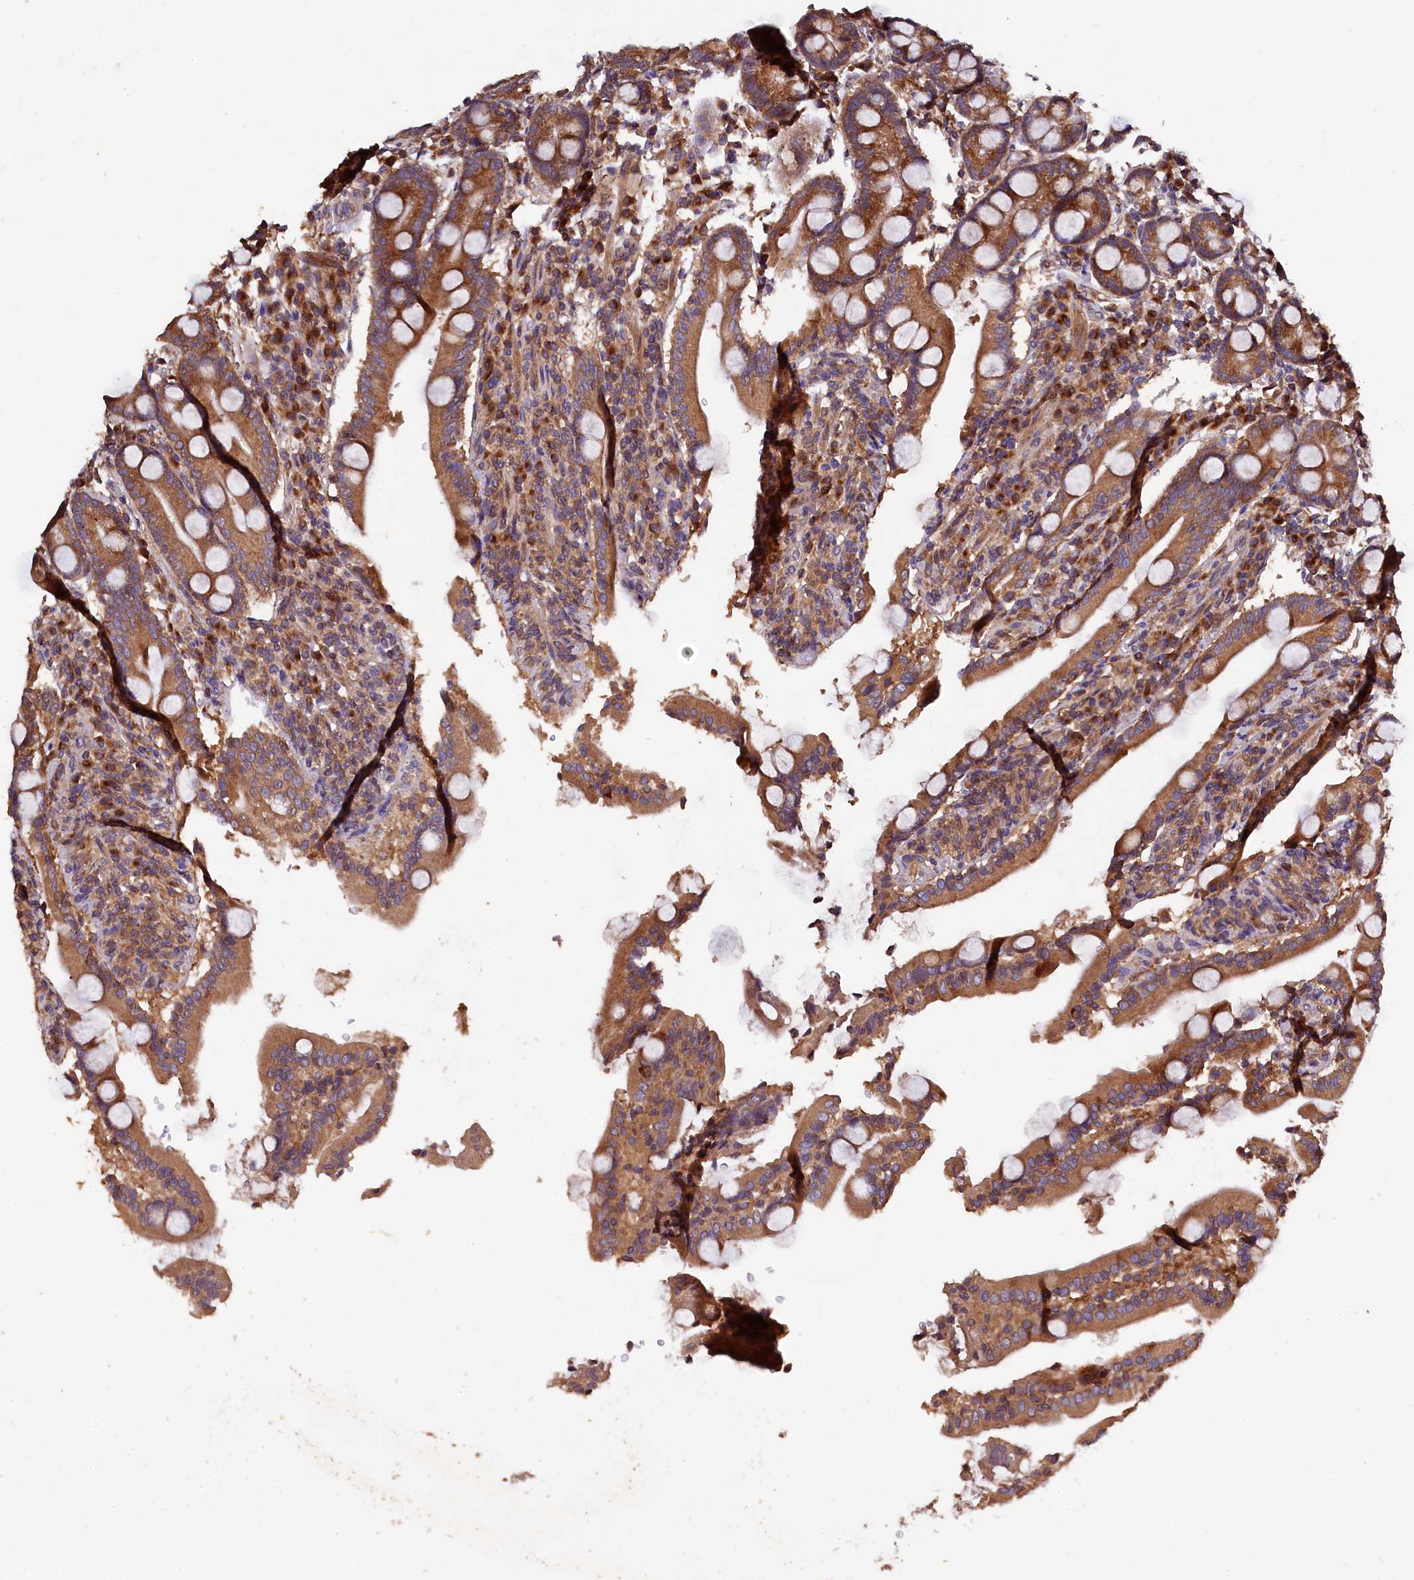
{"staining": {"intensity": "strong", "quantity": ">75%", "location": "cytoplasmic/membranous"}, "tissue": "duodenum", "cell_type": "Glandular cells", "image_type": "normal", "snomed": [{"axis": "morphology", "description": "Normal tissue, NOS"}, {"axis": "topography", "description": "Duodenum"}], "caption": "Duodenum was stained to show a protein in brown. There is high levels of strong cytoplasmic/membranous expression in approximately >75% of glandular cells. (Stains: DAB in brown, nuclei in blue, Microscopy: brightfield microscopy at high magnification).", "gene": "KLC2", "patient": {"sex": "male", "age": 35}}